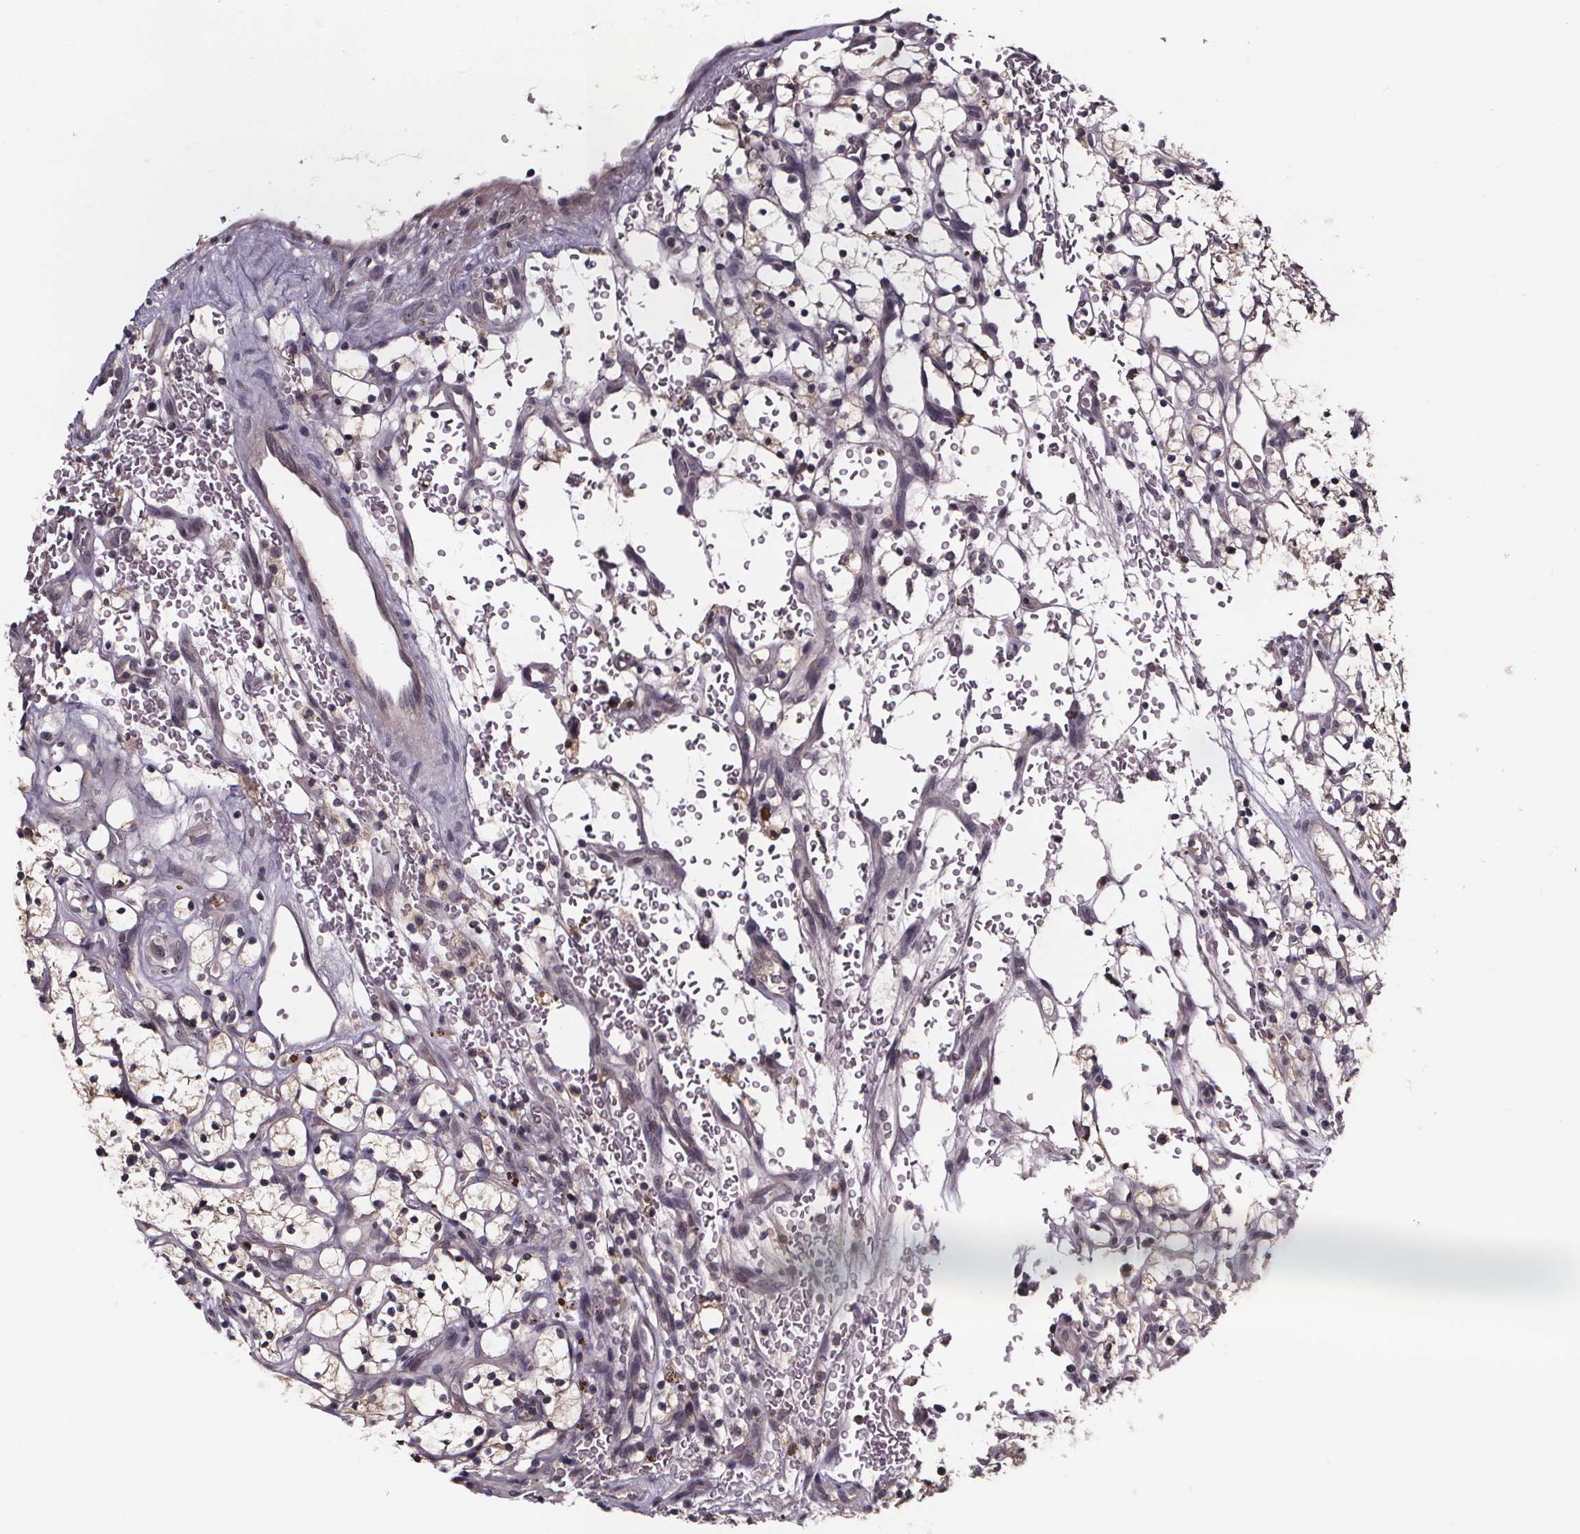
{"staining": {"intensity": "weak", "quantity": "25%-75%", "location": "cytoplasmic/membranous"}, "tissue": "renal cancer", "cell_type": "Tumor cells", "image_type": "cancer", "snomed": [{"axis": "morphology", "description": "Adenocarcinoma, NOS"}, {"axis": "topography", "description": "Kidney"}], "caption": "This photomicrograph reveals adenocarcinoma (renal) stained with immunohistochemistry (IHC) to label a protein in brown. The cytoplasmic/membranous of tumor cells show weak positivity for the protein. Nuclei are counter-stained blue.", "gene": "SMIM1", "patient": {"sex": "female", "age": 64}}